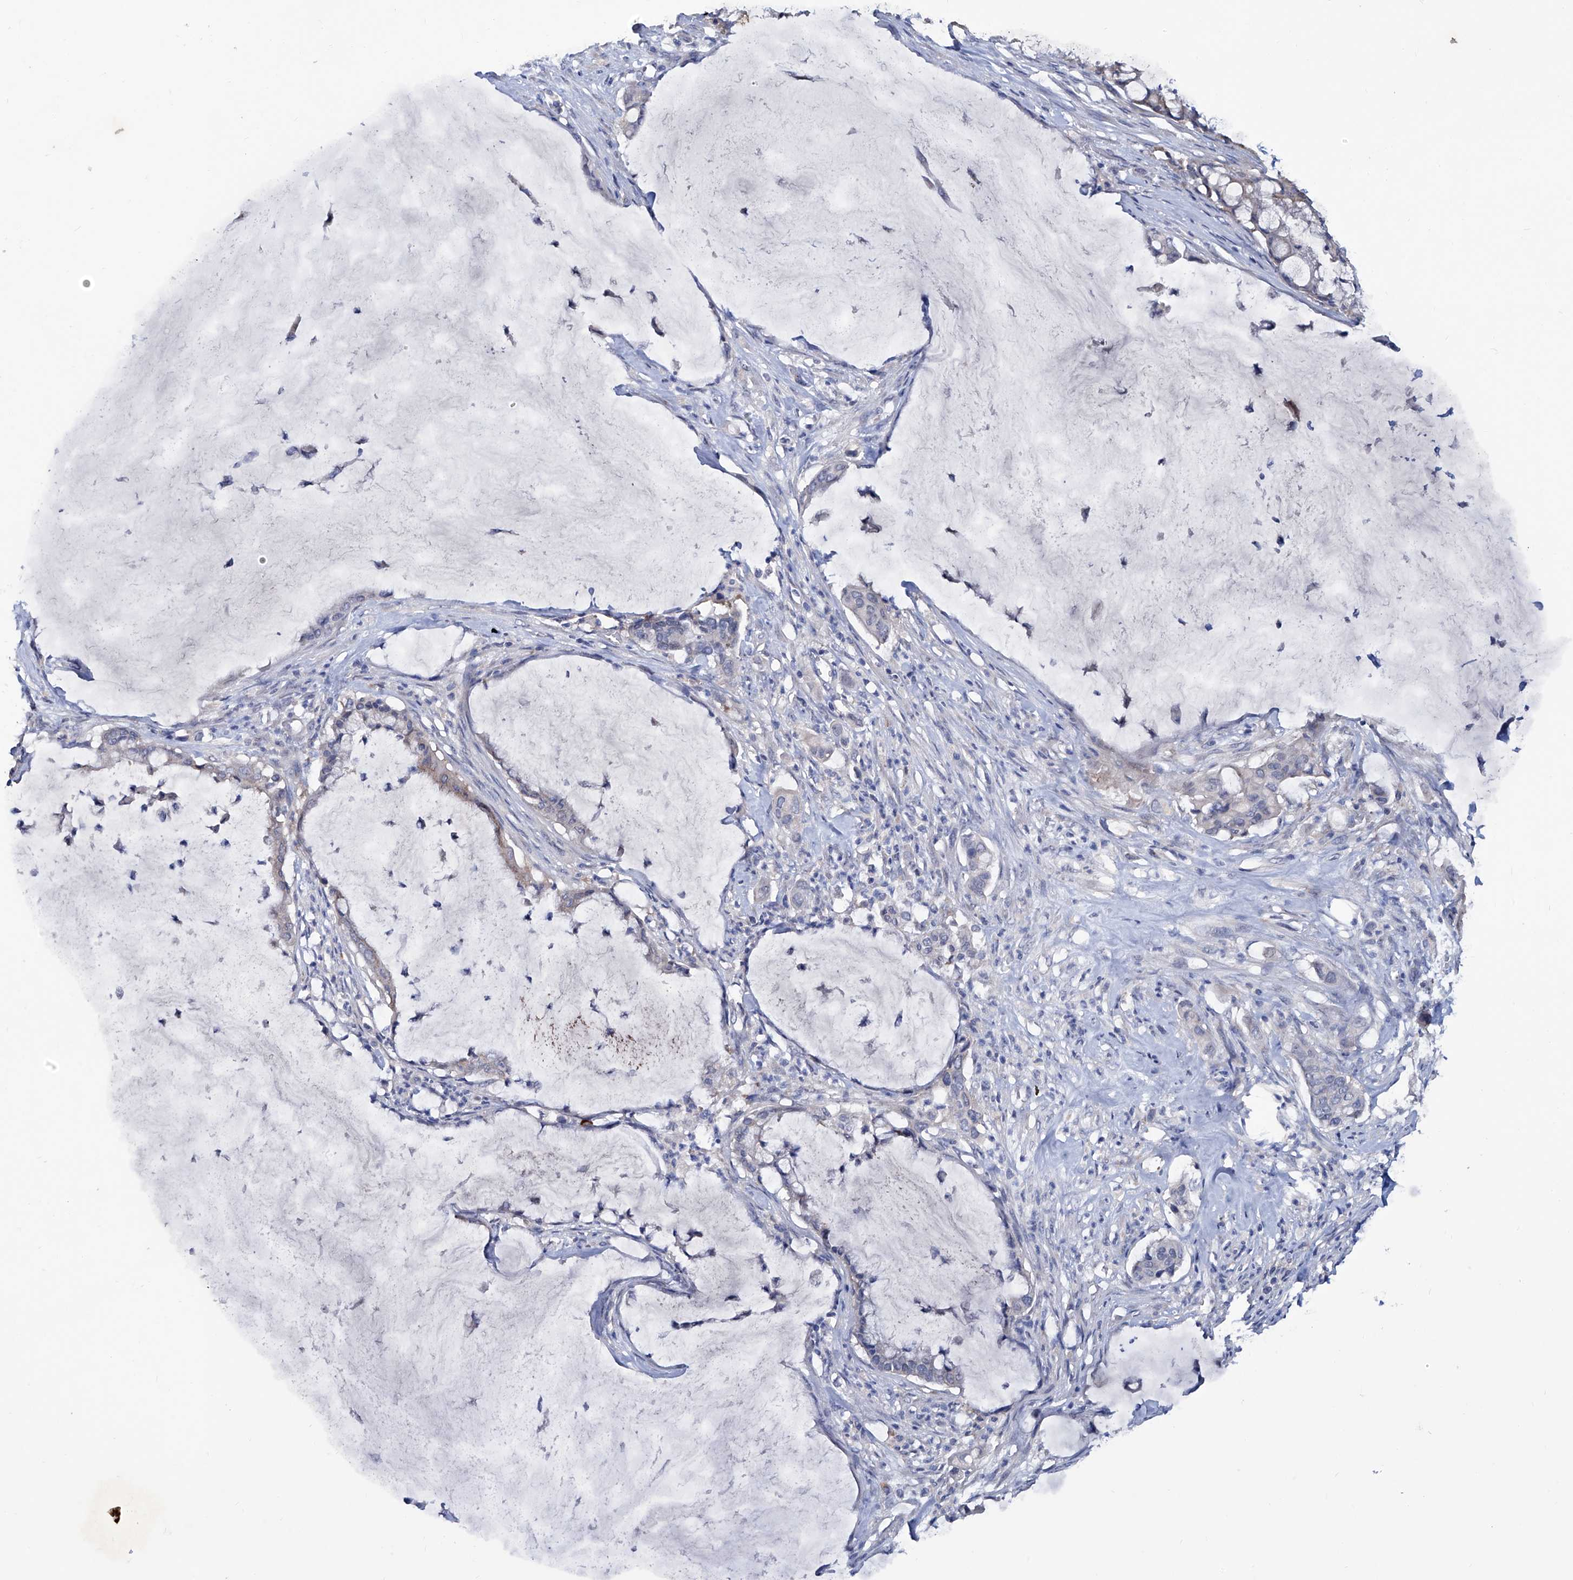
{"staining": {"intensity": "weak", "quantity": "<25%", "location": "cytoplasmic/membranous"}, "tissue": "pancreatic cancer", "cell_type": "Tumor cells", "image_type": "cancer", "snomed": [{"axis": "morphology", "description": "Adenocarcinoma, NOS"}, {"axis": "topography", "description": "Pancreas"}], "caption": "This photomicrograph is of pancreatic adenocarcinoma stained with IHC to label a protein in brown with the nuclei are counter-stained blue. There is no positivity in tumor cells.", "gene": "KLHL17", "patient": {"sex": "male", "age": 41}}